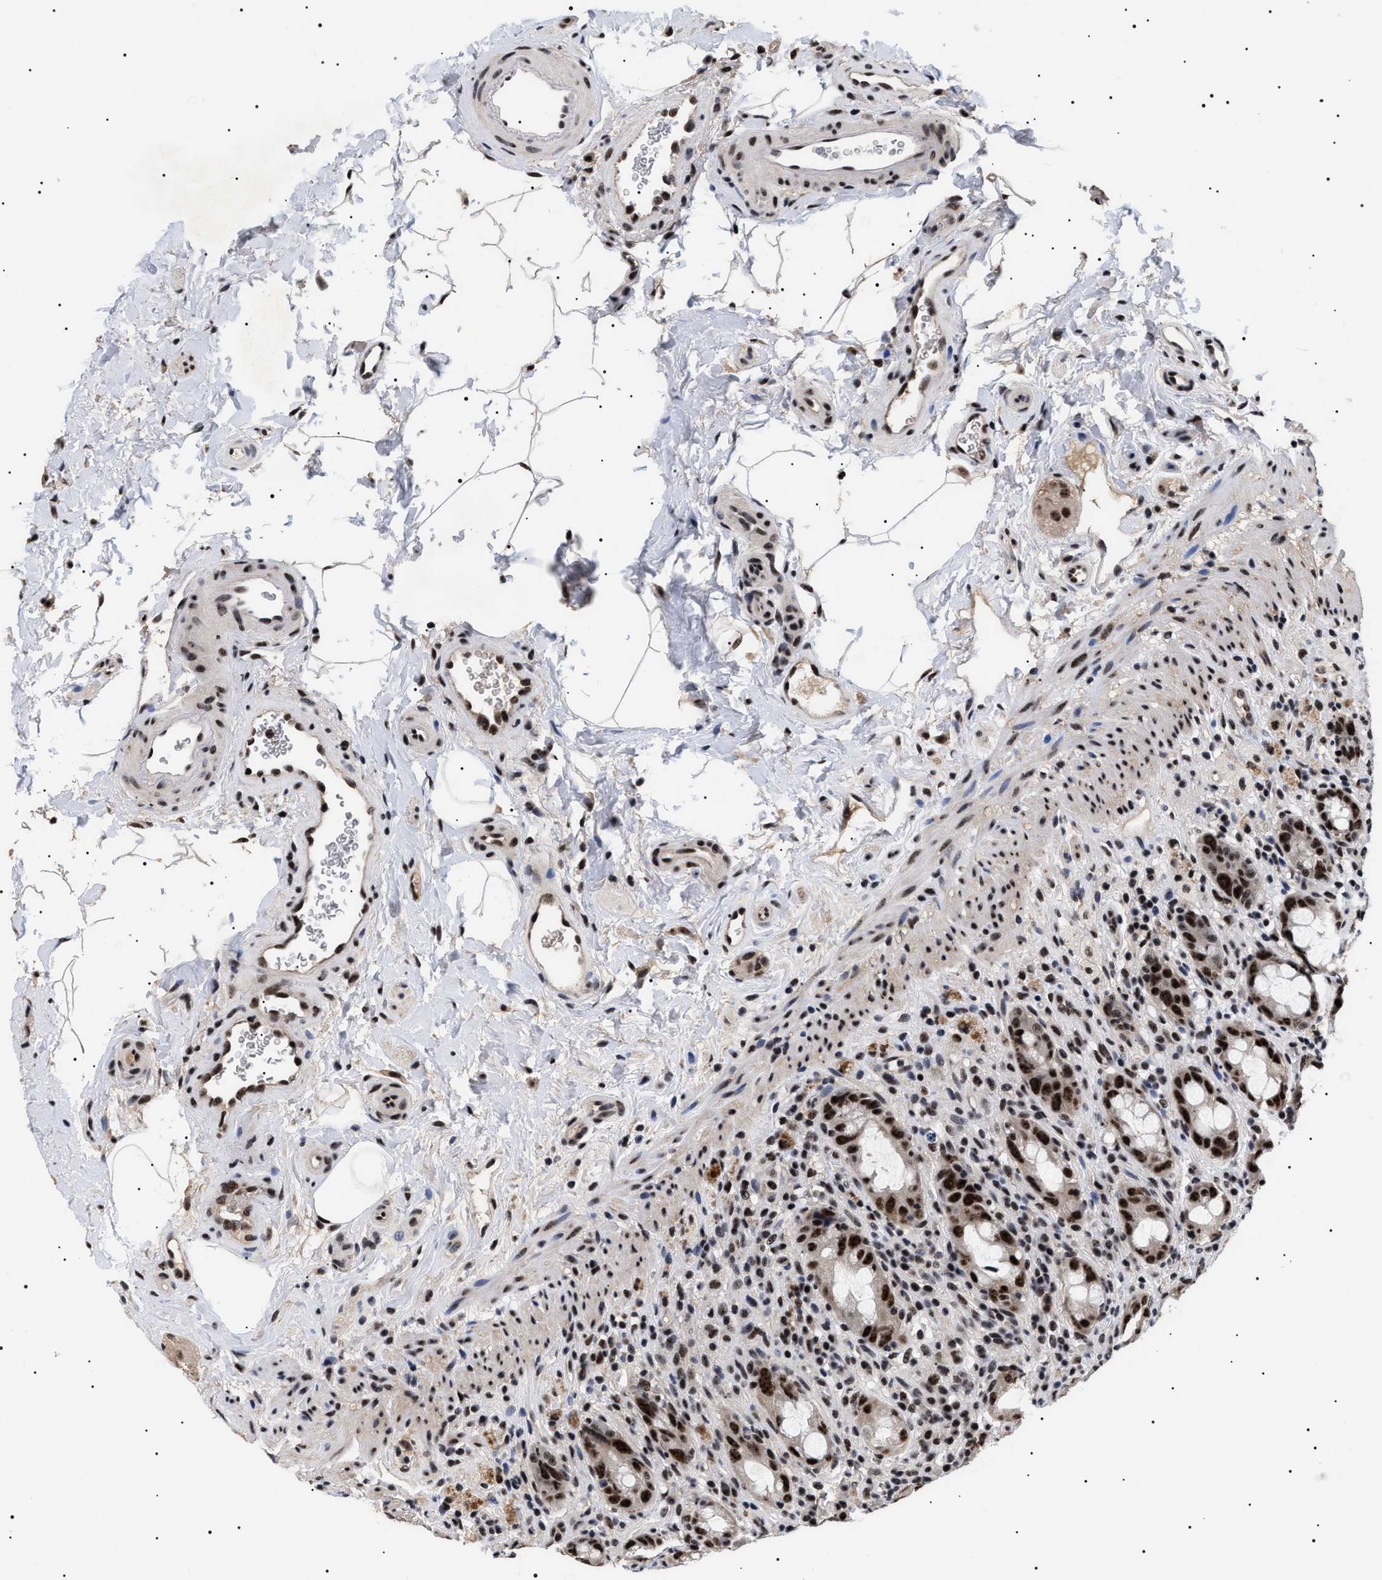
{"staining": {"intensity": "strong", "quantity": ">75%", "location": "nuclear"}, "tissue": "rectum", "cell_type": "Glandular cells", "image_type": "normal", "snomed": [{"axis": "morphology", "description": "Normal tissue, NOS"}, {"axis": "topography", "description": "Rectum"}], "caption": "About >75% of glandular cells in benign human rectum display strong nuclear protein expression as visualized by brown immunohistochemical staining.", "gene": "CAAP1", "patient": {"sex": "male", "age": 44}}